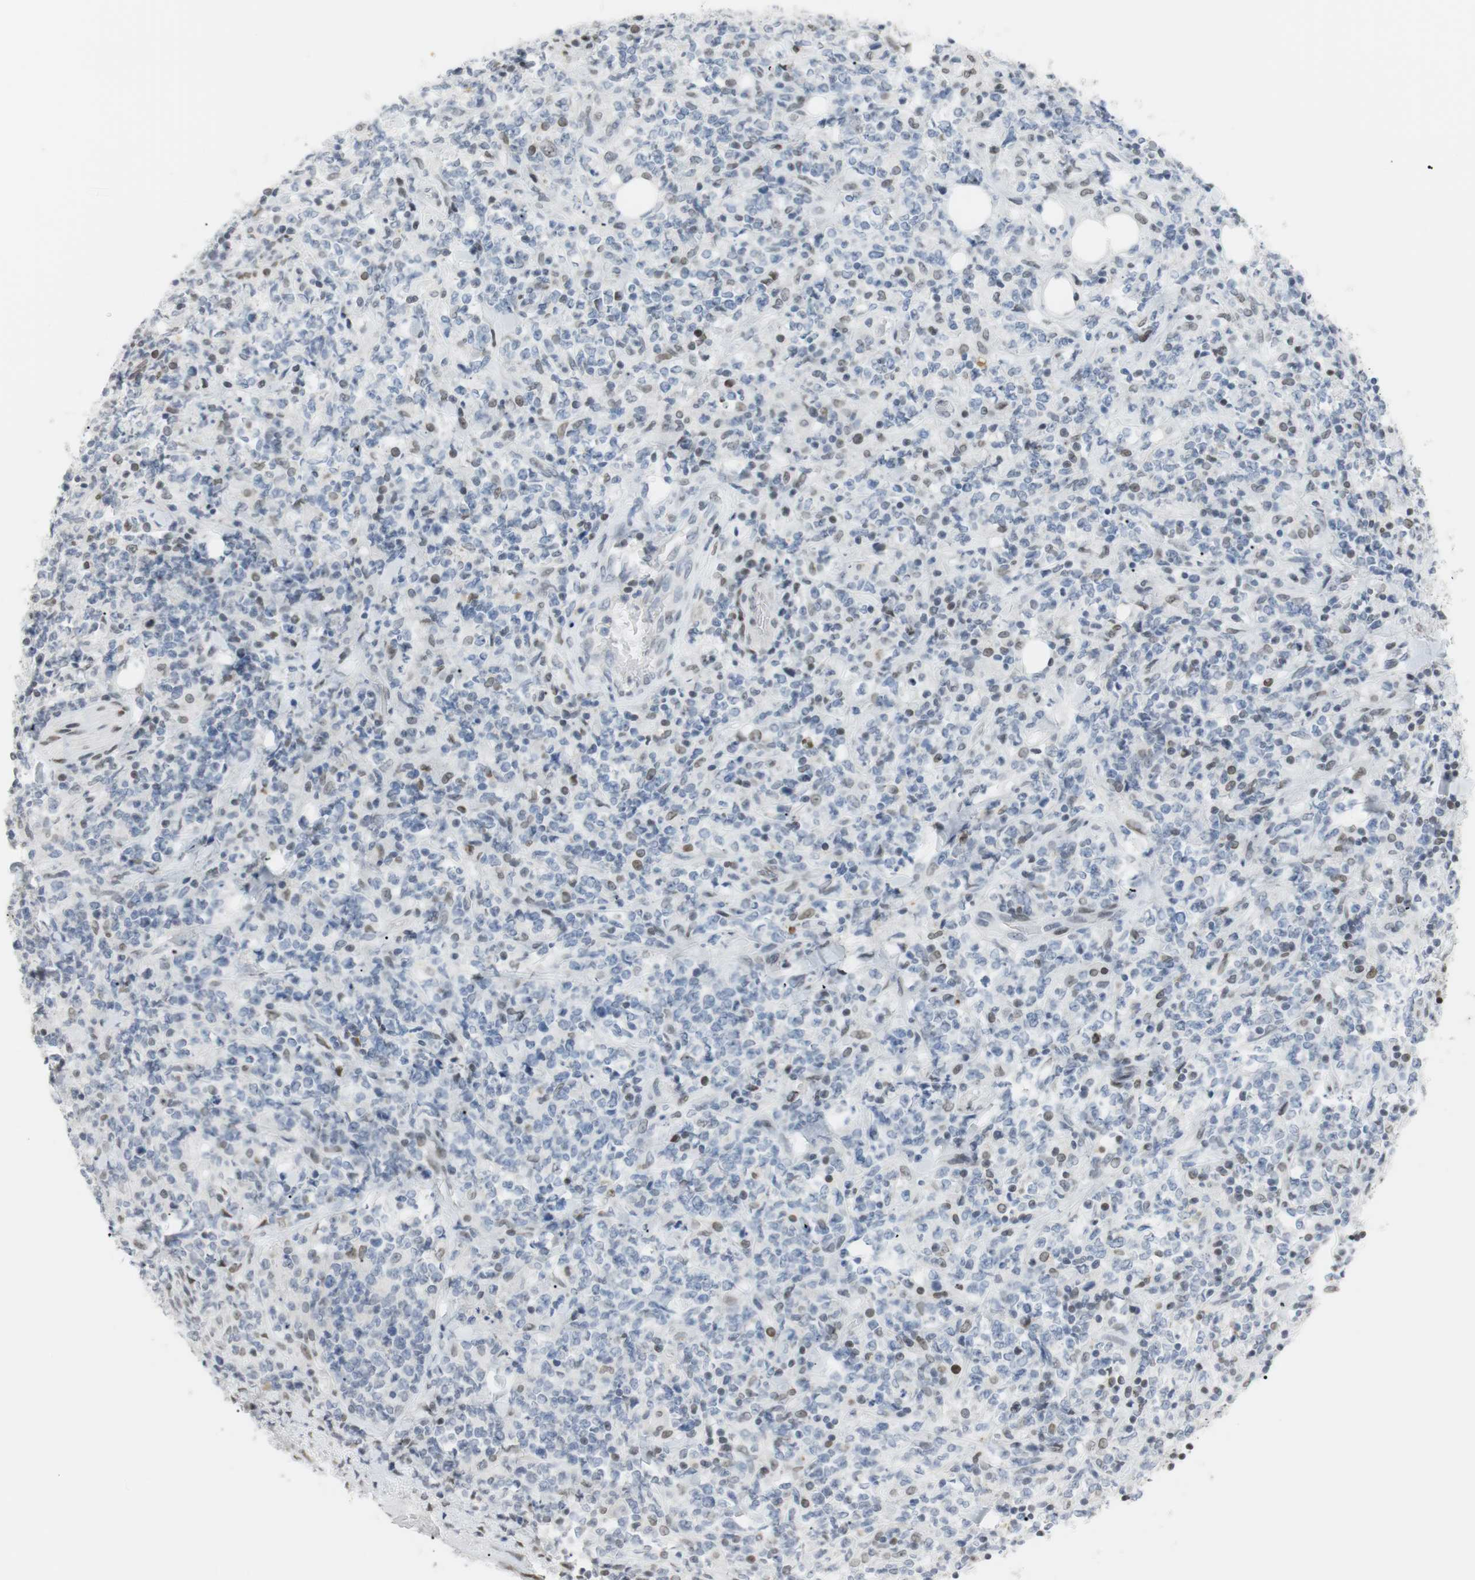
{"staining": {"intensity": "negative", "quantity": "none", "location": "none"}, "tissue": "lymphoma", "cell_type": "Tumor cells", "image_type": "cancer", "snomed": [{"axis": "morphology", "description": "Malignant lymphoma, non-Hodgkin's type, High grade"}, {"axis": "topography", "description": "Soft tissue"}], "caption": "Protein analysis of lymphoma exhibits no significant expression in tumor cells. (Brightfield microscopy of DAB (3,3'-diaminobenzidine) IHC at high magnification).", "gene": "BMI1", "patient": {"sex": "male", "age": 18}}